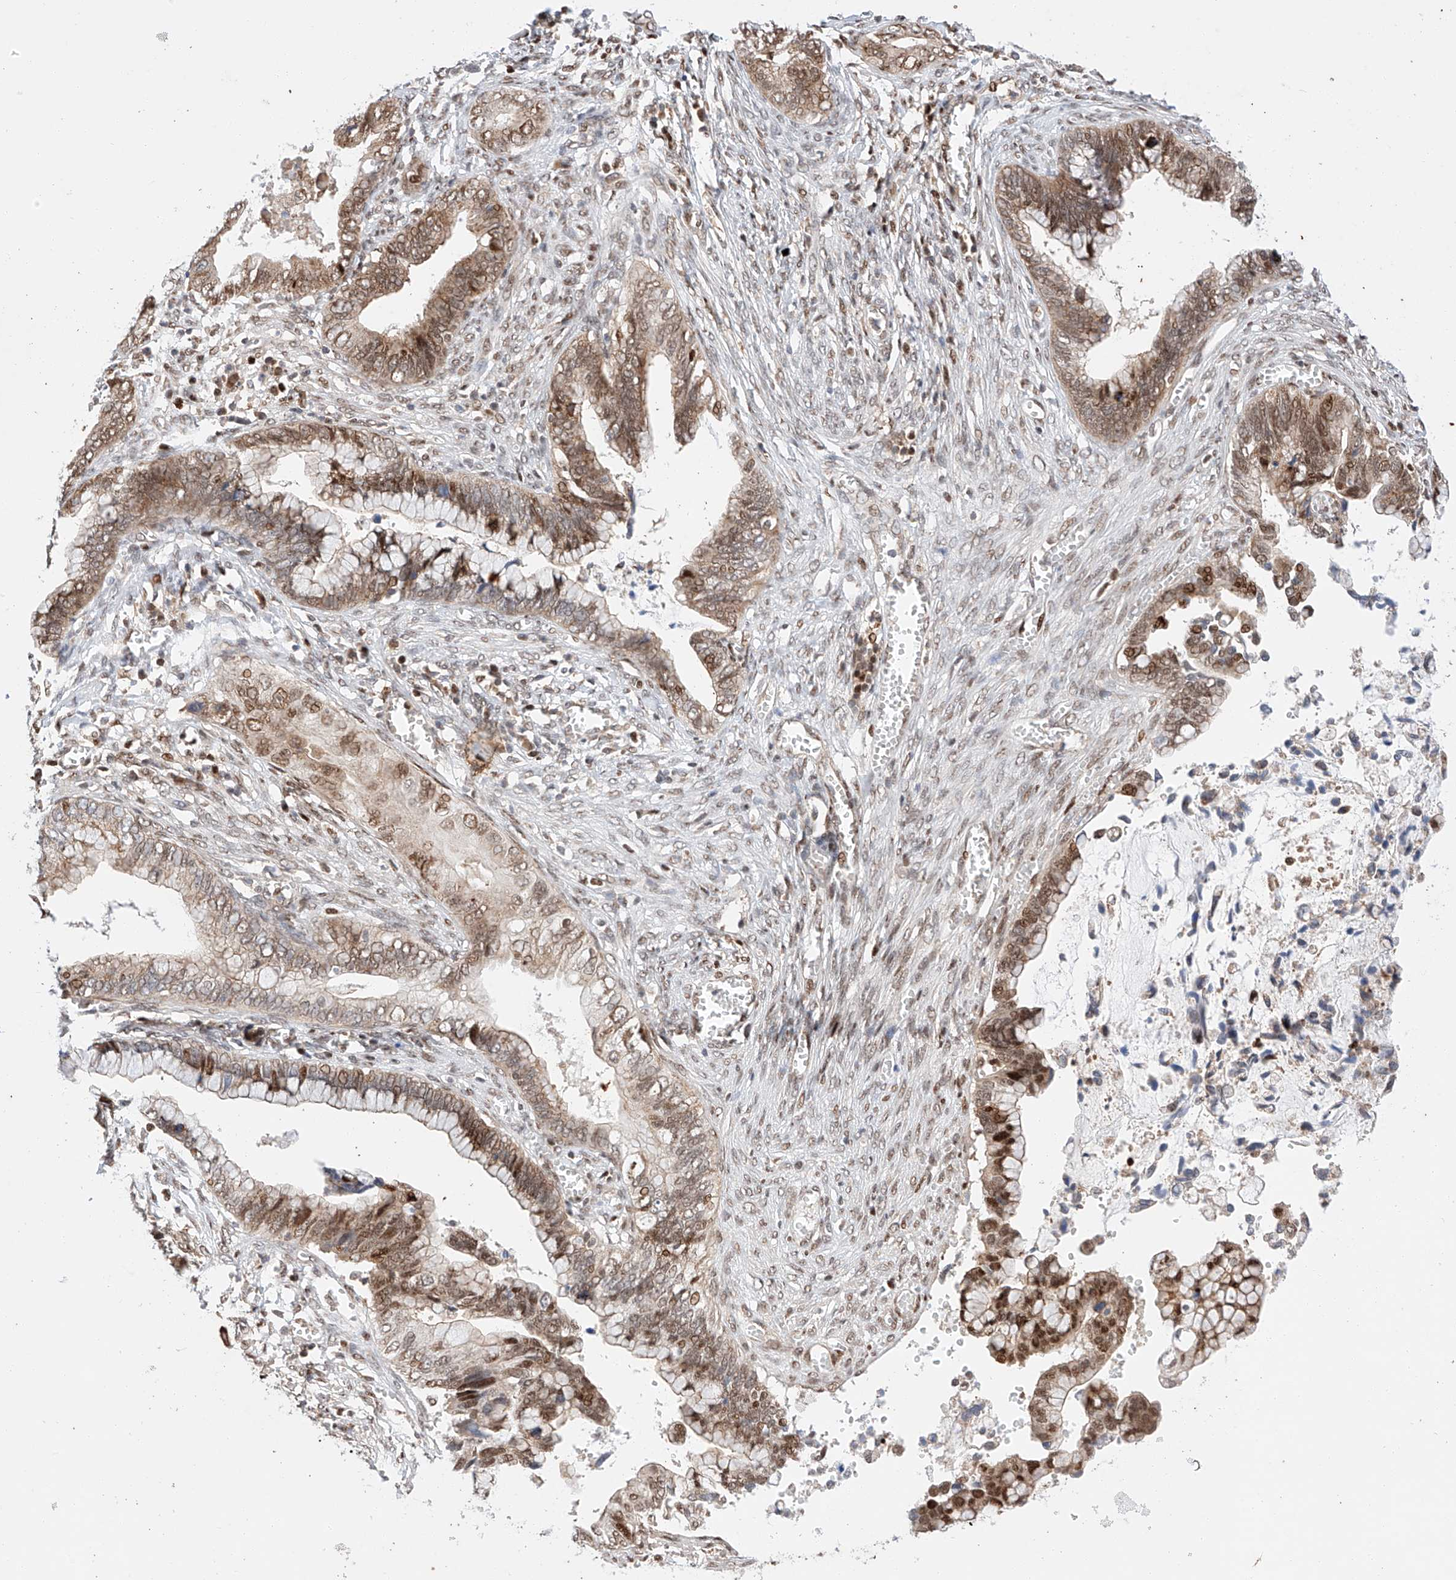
{"staining": {"intensity": "moderate", "quantity": ">75%", "location": "cytoplasmic/membranous,nuclear"}, "tissue": "cervical cancer", "cell_type": "Tumor cells", "image_type": "cancer", "snomed": [{"axis": "morphology", "description": "Adenocarcinoma, NOS"}, {"axis": "topography", "description": "Cervix"}], "caption": "Immunohistochemical staining of human cervical cancer shows moderate cytoplasmic/membranous and nuclear protein positivity in approximately >75% of tumor cells.", "gene": "HDAC9", "patient": {"sex": "female", "age": 44}}